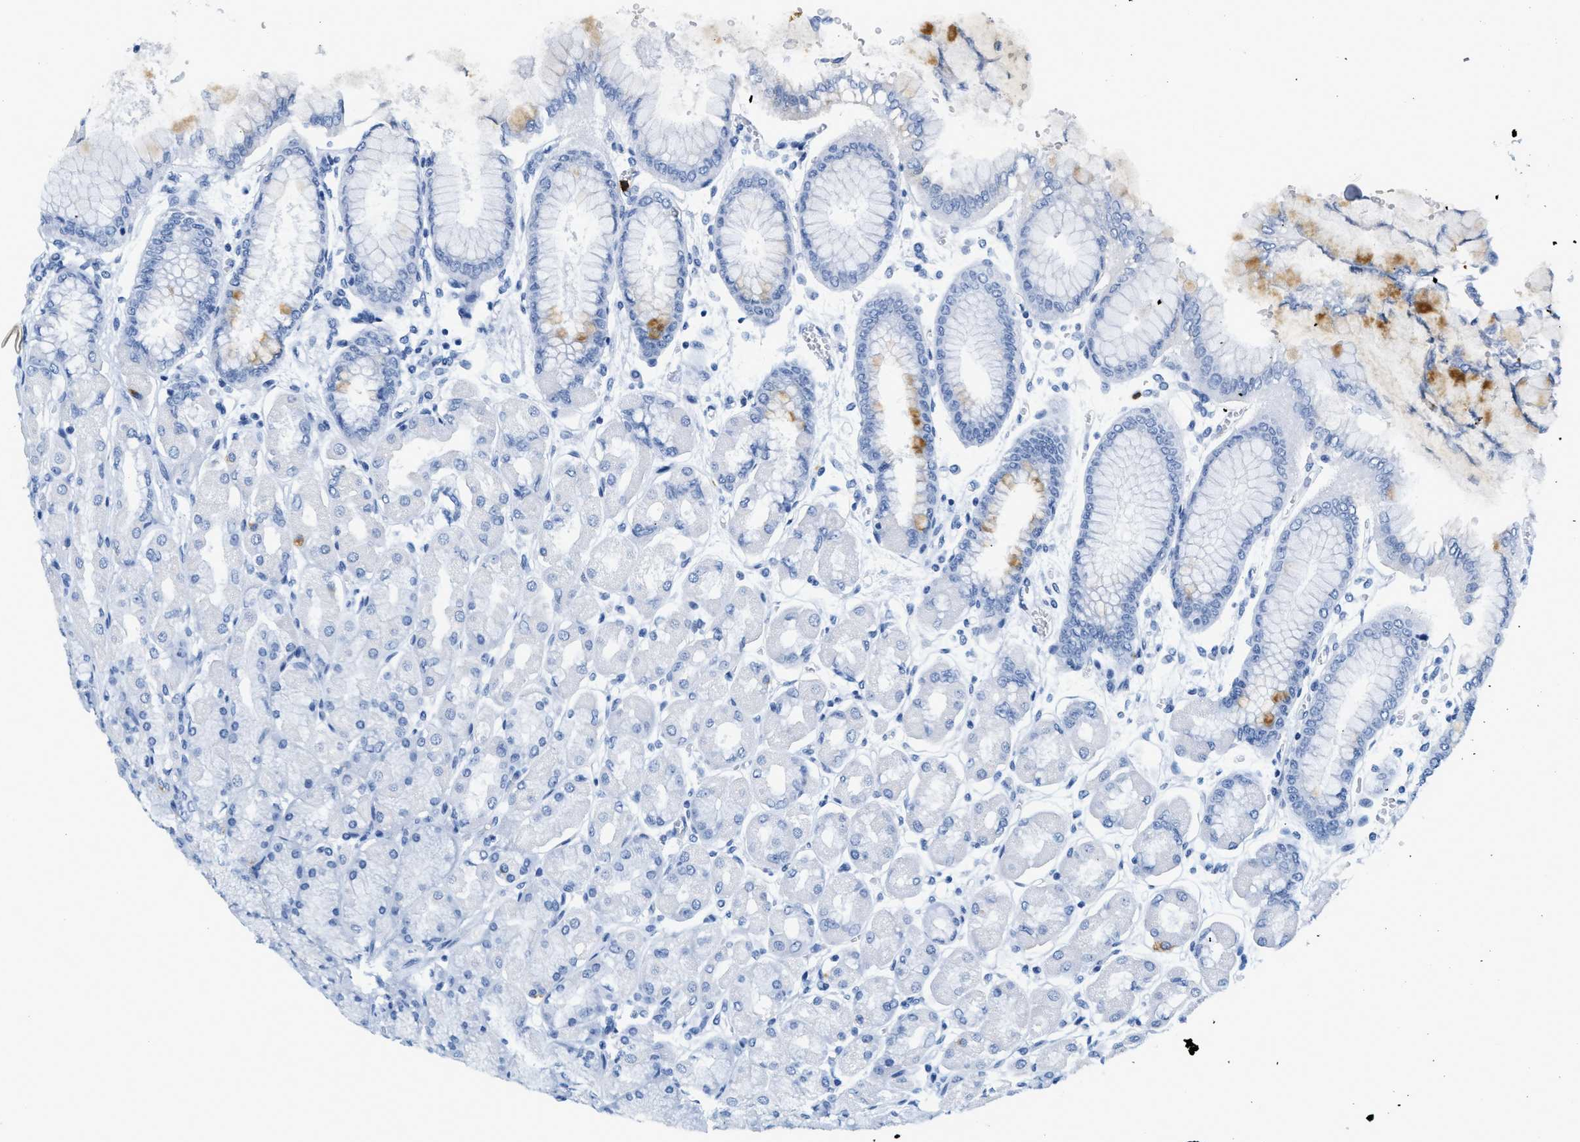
{"staining": {"intensity": "moderate", "quantity": "<25%", "location": "cytoplasmic/membranous"}, "tissue": "stomach", "cell_type": "Glandular cells", "image_type": "normal", "snomed": [{"axis": "morphology", "description": "Normal tissue, NOS"}, {"axis": "topography", "description": "Stomach, upper"}], "caption": "Brown immunohistochemical staining in normal stomach displays moderate cytoplasmic/membranous positivity in about <25% of glandular cells.", "gene": "LCN2", "patient": {"sex": "female", "age": 56}}